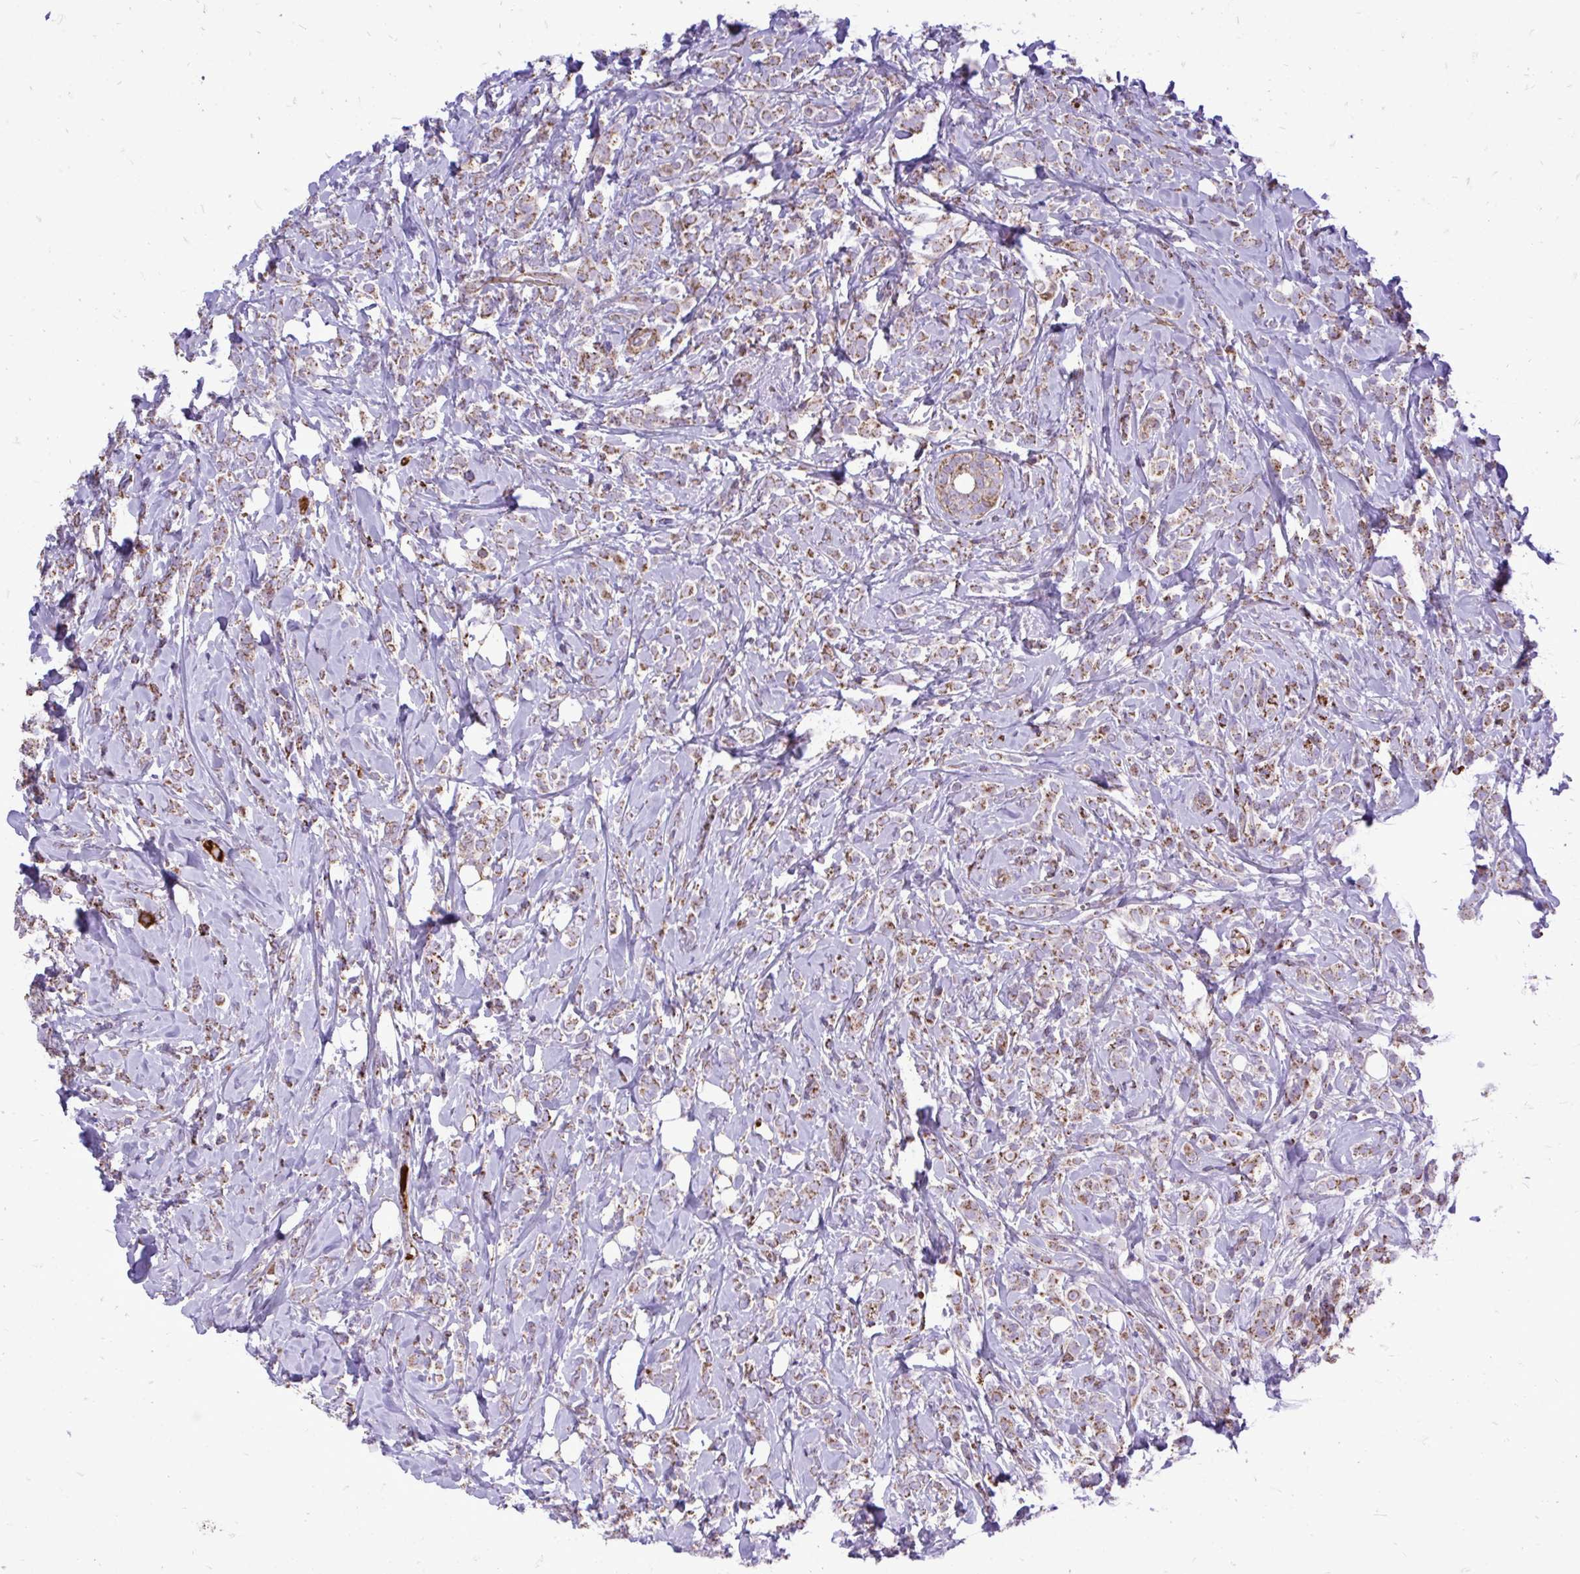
{"staining": {"intensity": "moderate", "quantity": "25%-75%", "location": "cytoplasmic/membranous"}, "tissue": "breast cancer", "cell_type": "Tumor cells", "image_type": "cancer", "snomed": [{"axis": "morphology", "description": "Lobular carcinoma"}, {"axis": "topography", "description": "Breast"}], "caption": "Tumor cells reveal medium levels of moderate cytoplasmic/membranous staining in approximately 25%-75% of cells in breast cancer (lobular carcinoma).", "gene": "ATP13A2", "patient": {"sex": "female", "age": 49}}